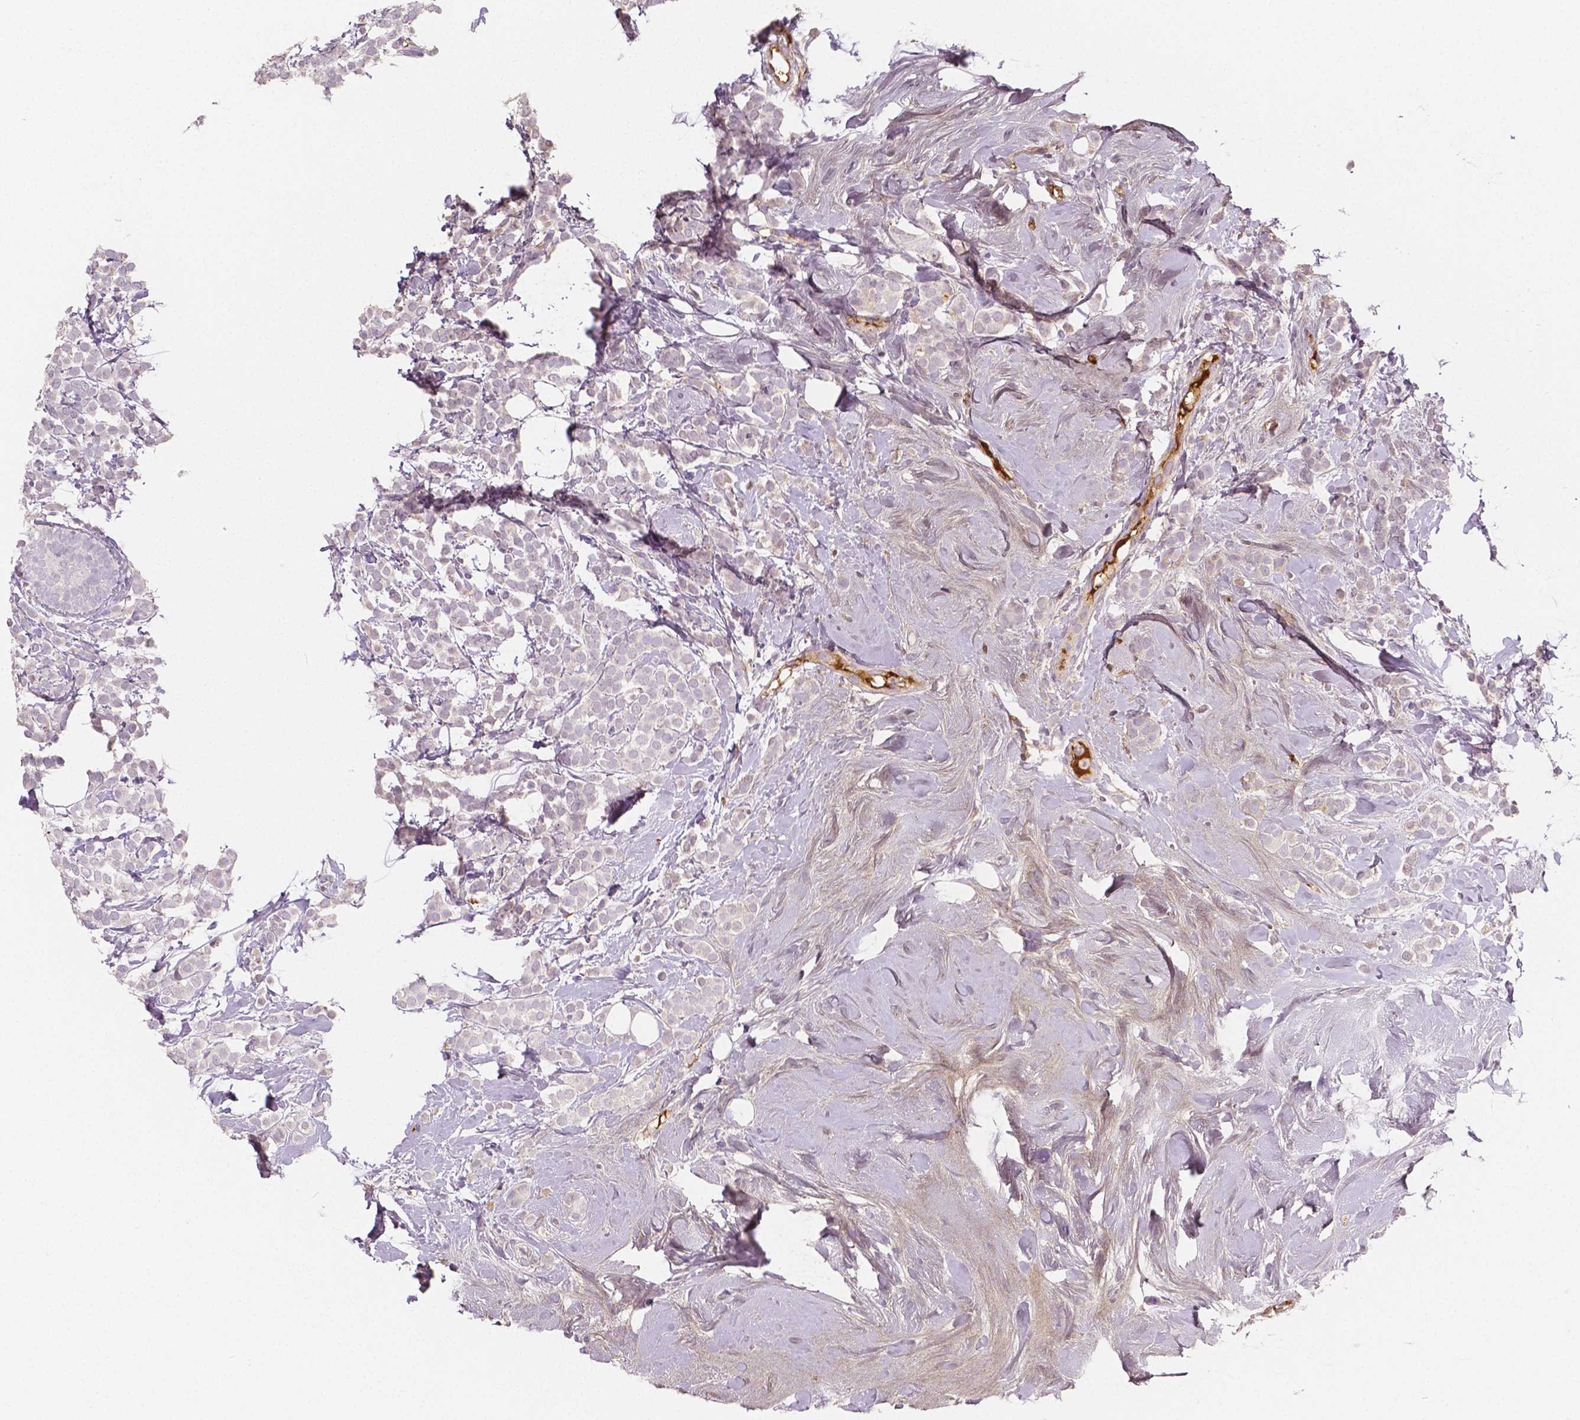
{"staining": {"intensity": "negative", "quantity": "none", "location": "none"}, "tissue": "breast cancer", "cell_type": "Tumor cells", "image_type": "cancer", "snomed": [{"axis": "morphology", "description": "Lobular carcinoma"}, {"axis": "topography", "description": "Breast"}], "caption": "High power microscopy histopathology image of an immunohistochemistry (IHC) micrograph of breast cancer (lobular carcinoma), revealing no significant expression in tumor cells.", "gene": "APOA4", "patient": {"sex": "female", "age": 49}}